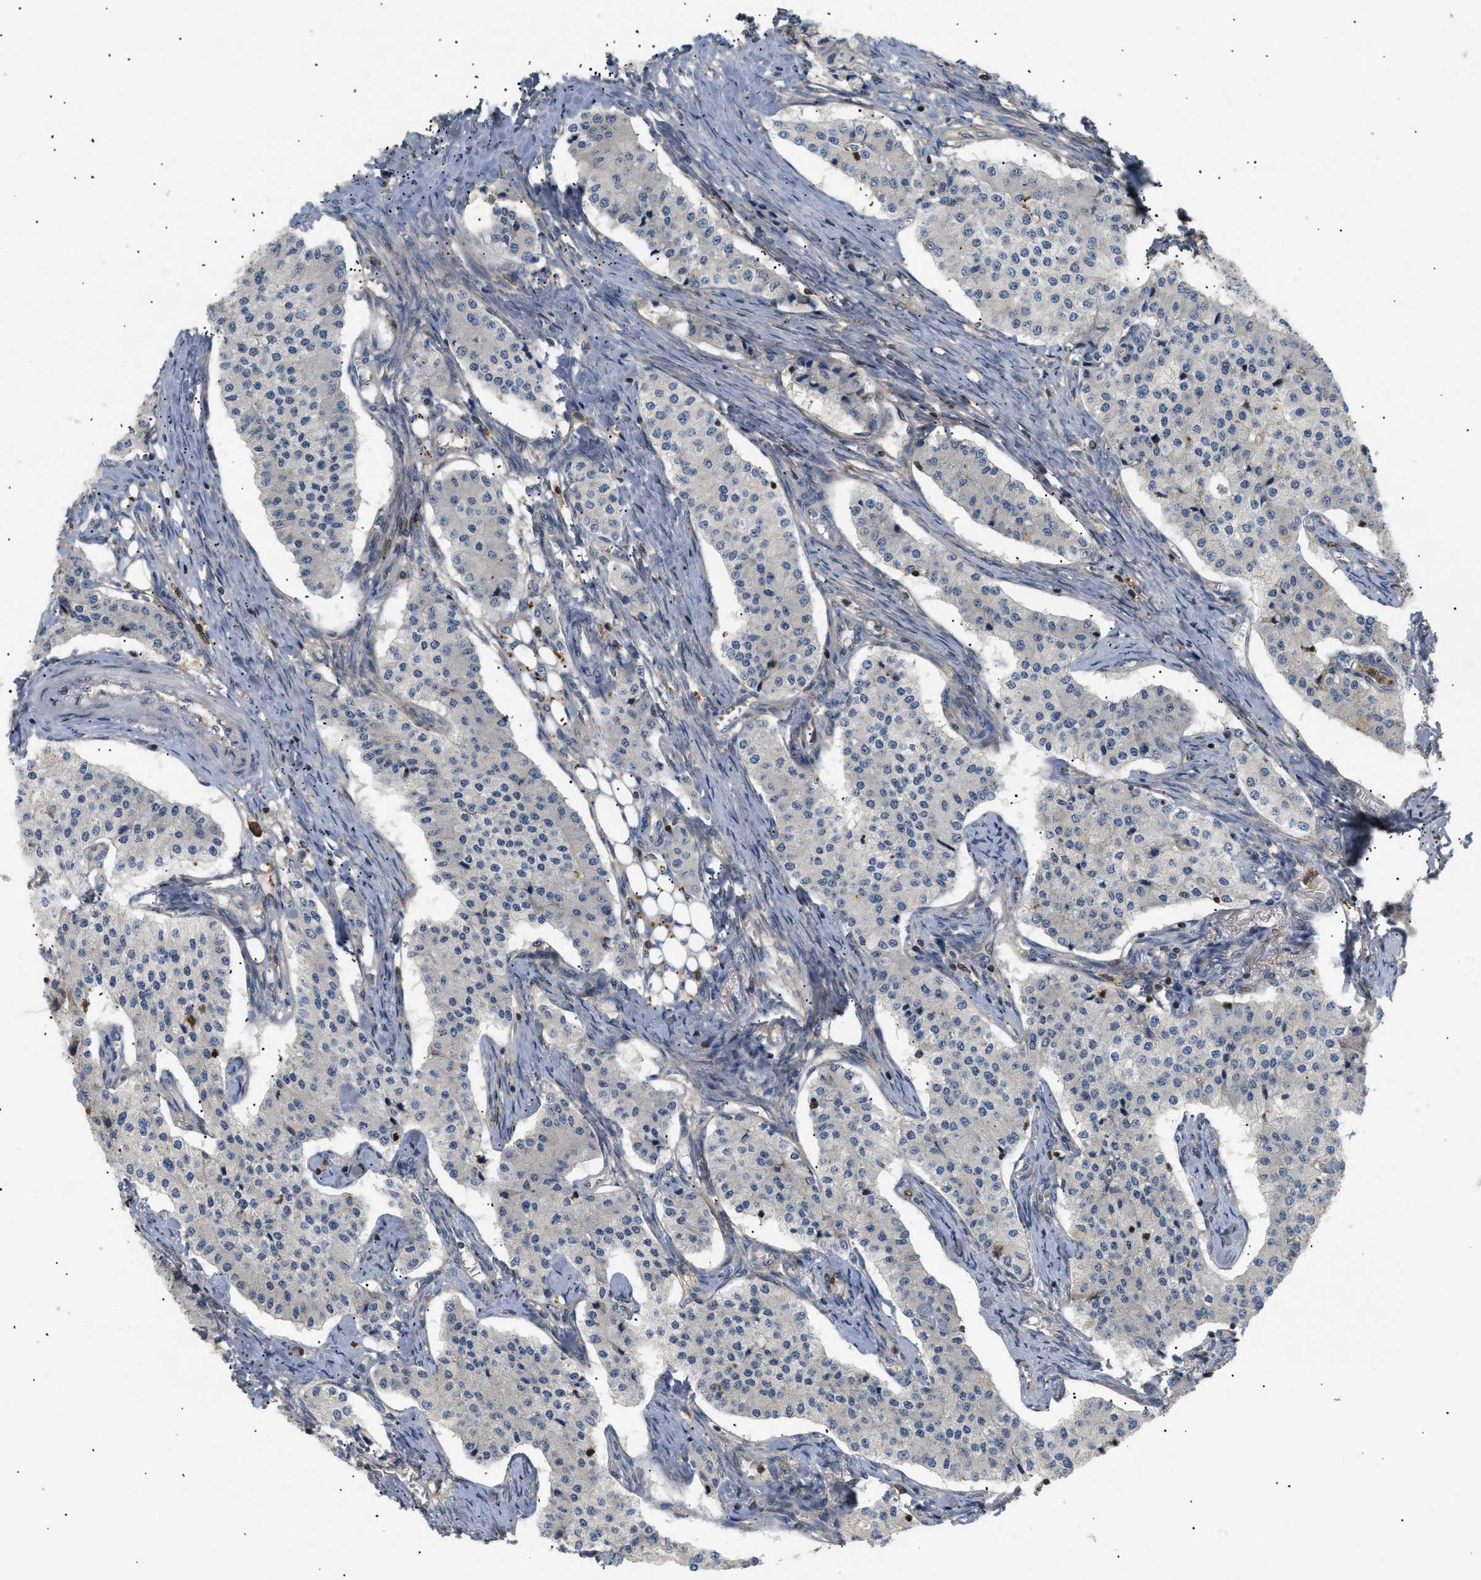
{"staining": {"intensity": "negative", "quantity": "none", "location": "none"}, "tissue": "carcinoid", "cell_type": "Tumor cells", "image_type": "cancer", "snomed": [{"axis": "morphology", "description": "Carcinoid, malignant, NOS"}, {"axis": "topography", "description": "Colon"}], "caption": "Micrograph shows no significant protein staining in tumor cells of malignant carcinoid.", "gene": "FARS2", "patient": {"sex": "female", "age": 52}}